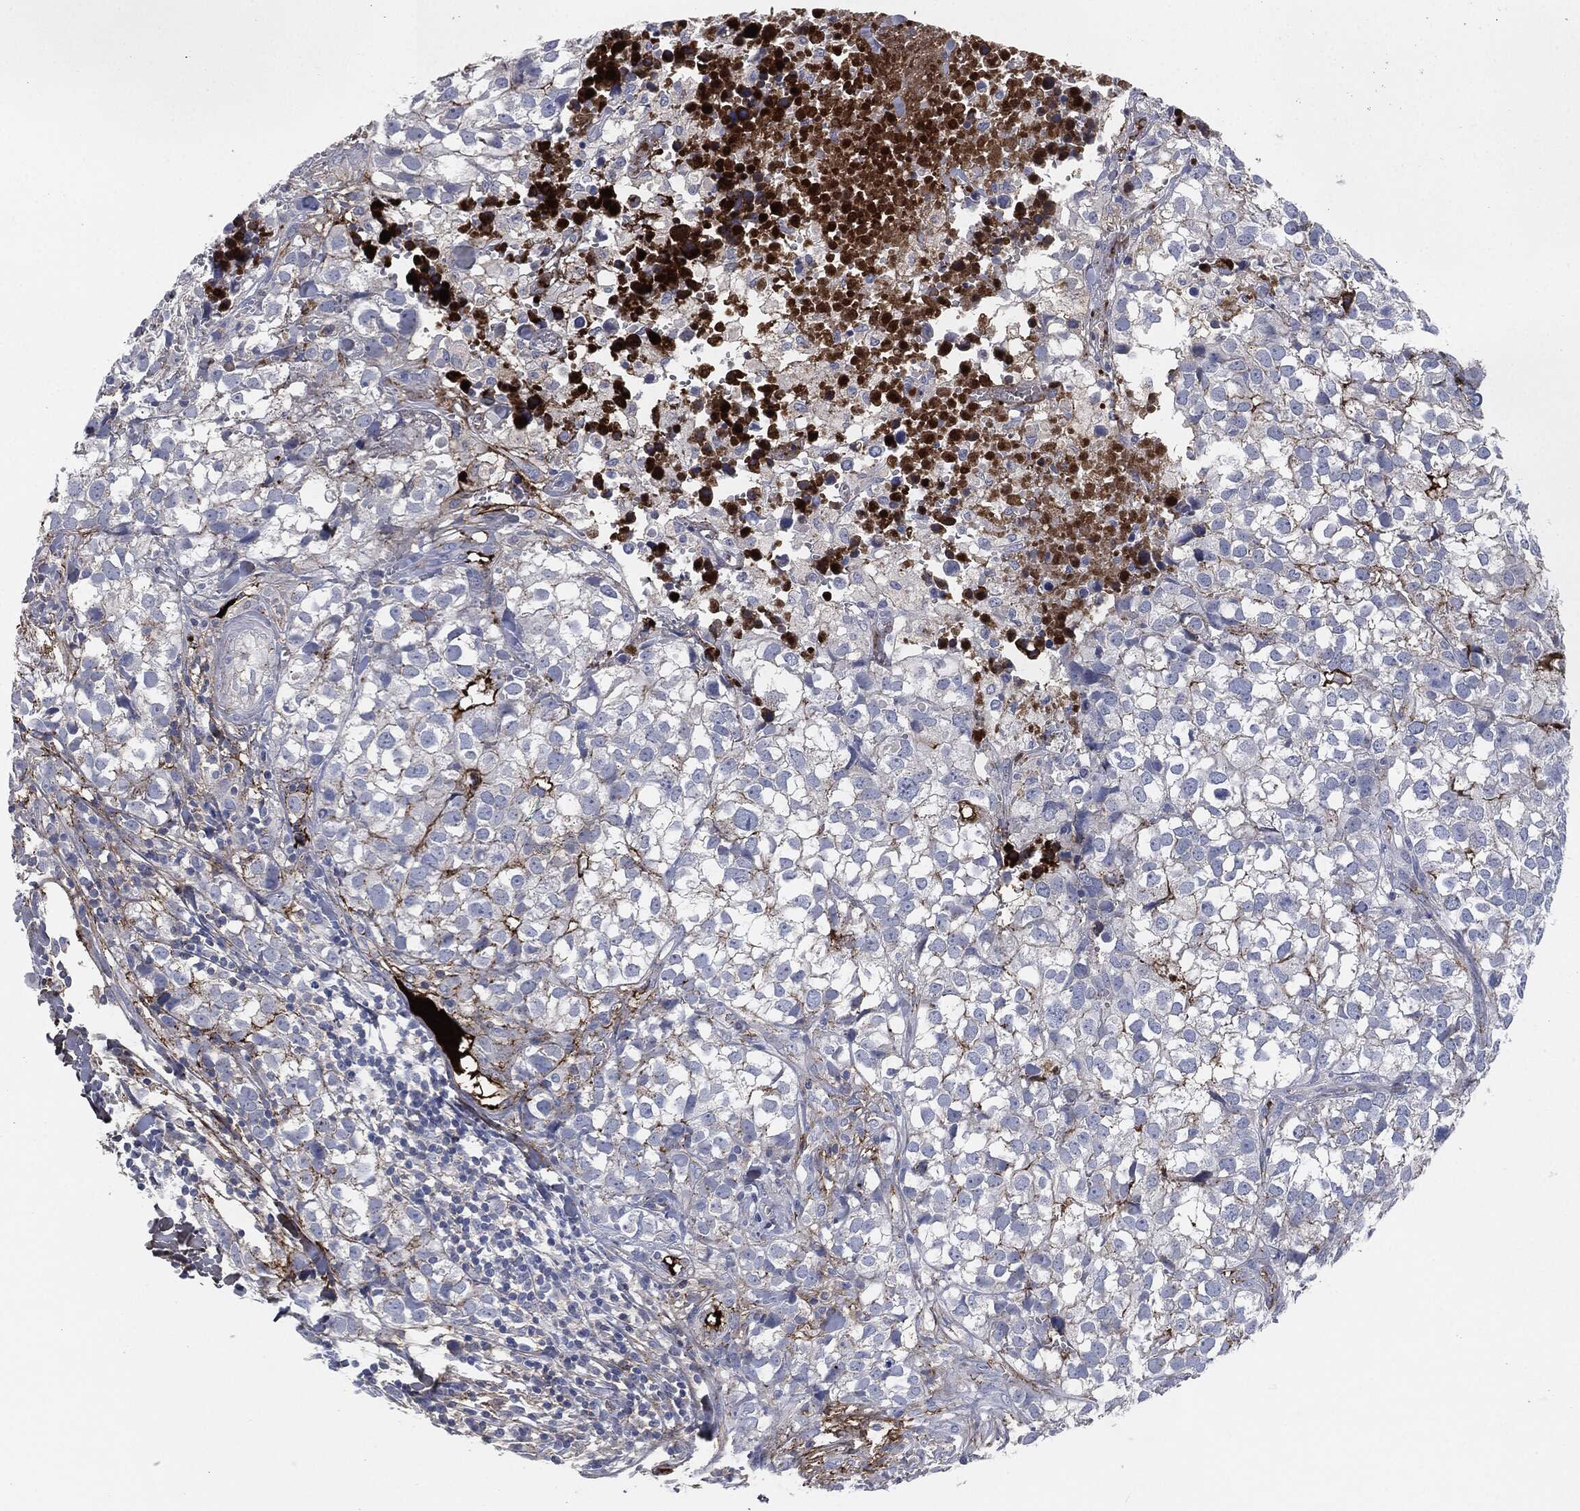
{"staining": {"intensity": "strong", "quantity": "<25%", "location": "cytoplasmic/membranous"}, "tissue": "breast cancer", "cell_type": "Tumor cells", "image_type": "cancer", "snomed": [{"axis": "morphology", "description": "Duct carcinoma"}, {"axis": "topography", "description": "Breast"}], "caption": "A histopathology image of breast cancer (invasive ductal carcinoma) stained for a protein exhibits strong cytoplasmic/membranous brown staining in tumor cells.", "gene": "APOB", "patient": {"sex": "female", "age": 30}}